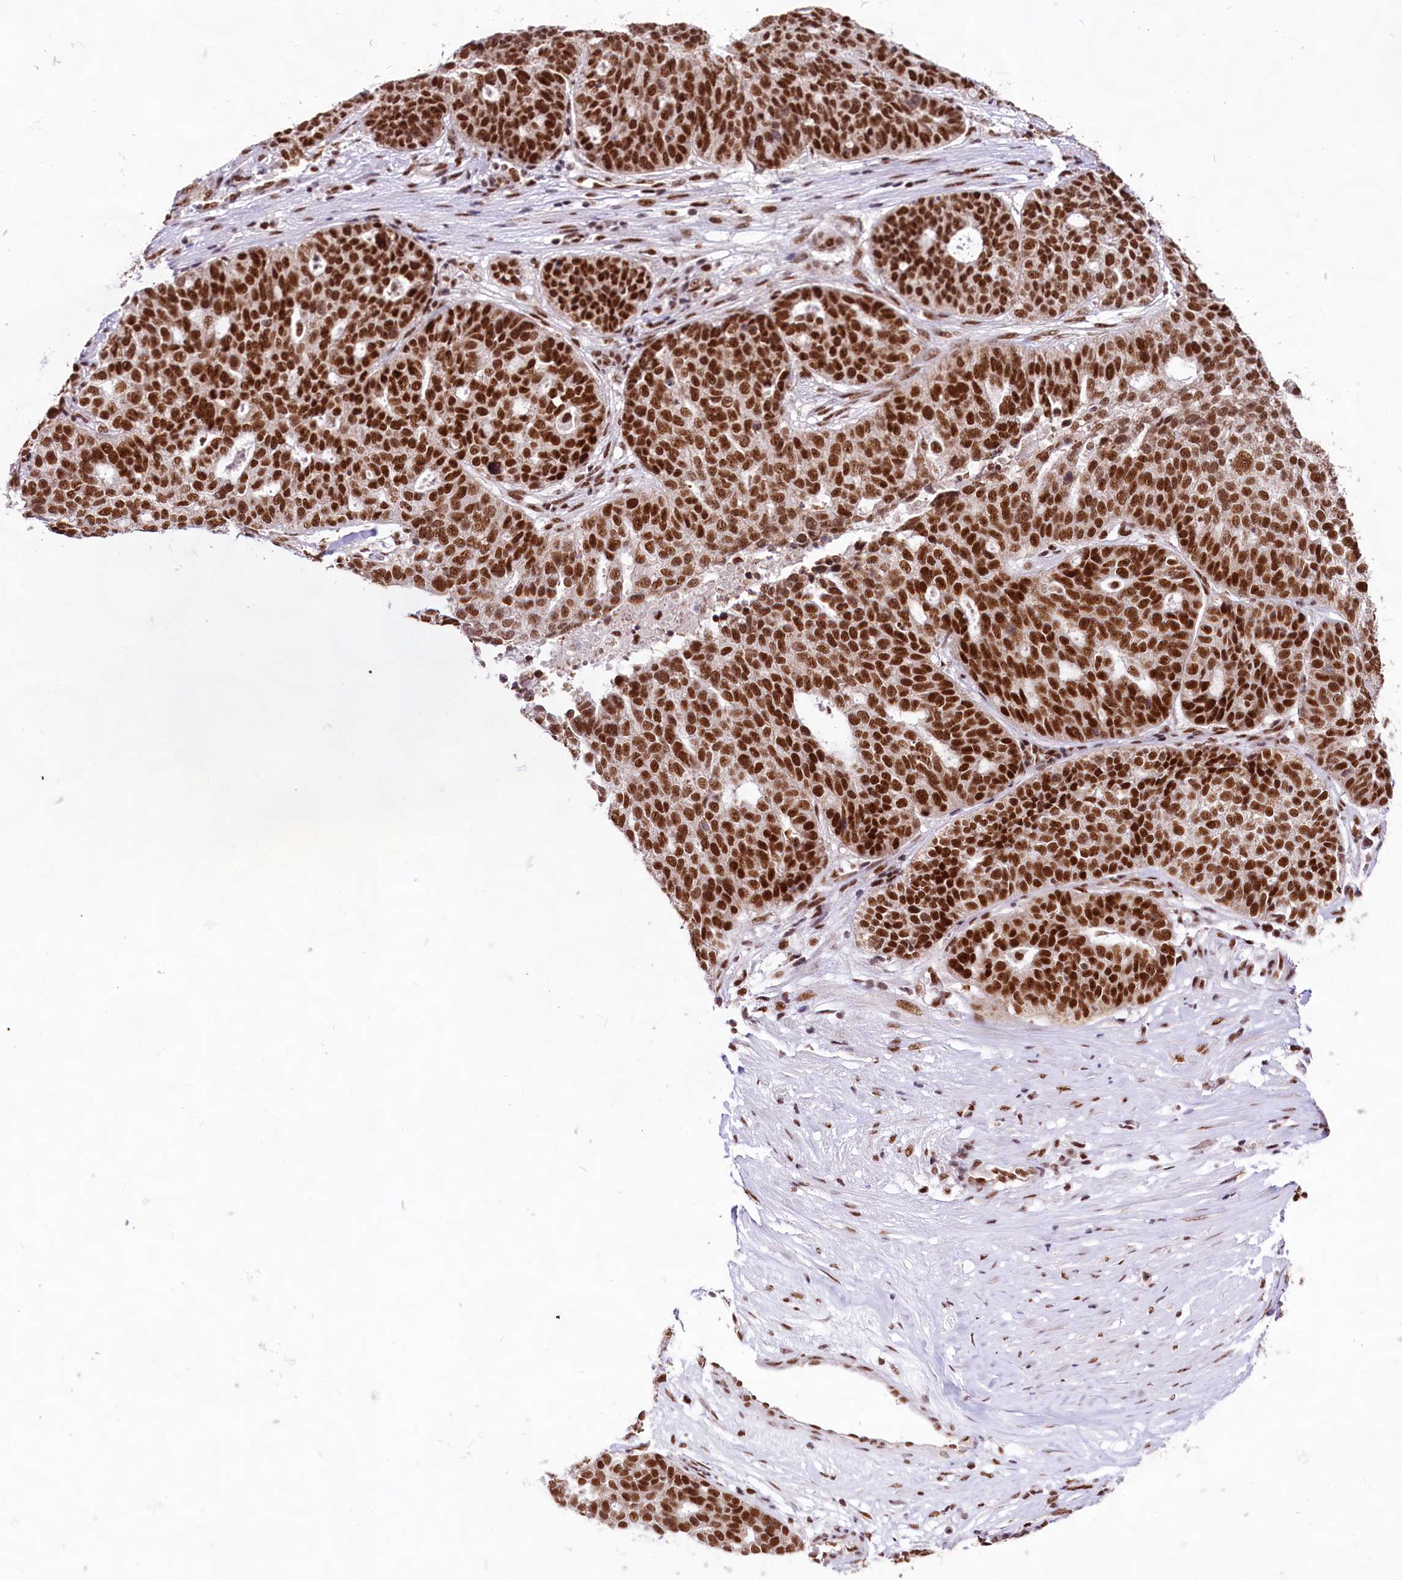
{"staining": {"intensity": "strong", "quantity": ">75%", "location": "nuclear"}, "tissue": "ovarian cancer", "cell_type": "Tumor cells", "image_type": "cancer", "snomed": [{"axis": "morphology", "description": "Cystadenocarcinoma, serous, NOS"}, {"axis": "topography", "description": "Ovary"}], "caption": "Protein expression analysis of ovarian cancer (serous cystadenocarcinoma) demonstrates strong nuclear staining in approximately >75% of tumor cells.", "gene": "HIRA", "patient": {"sex": "female", "age": 59}}